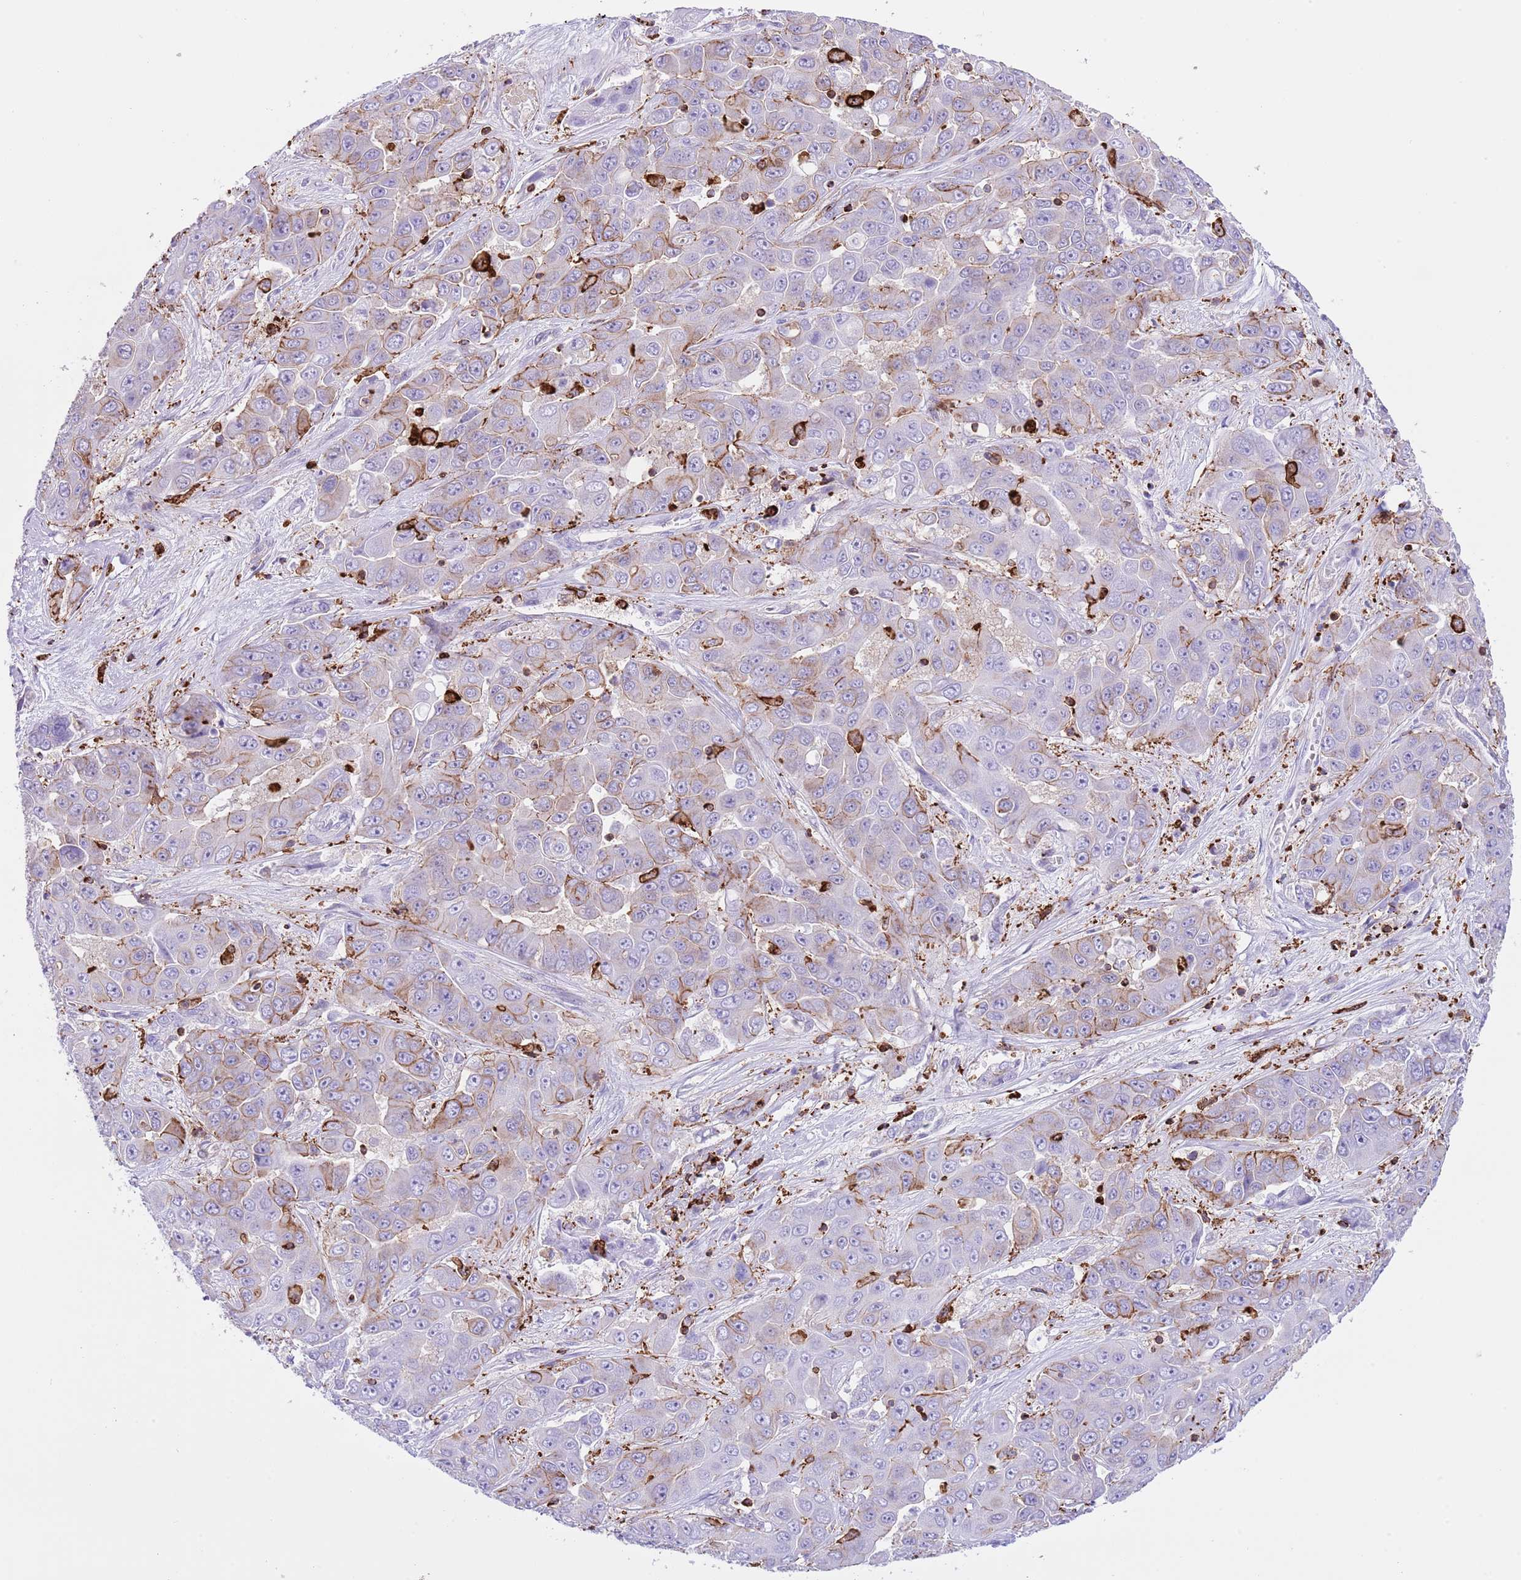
{"staining": {"intensity": "moderate", "quantity": "<25%", "location": "cytoplasmic/membranous"}, "tissue": "liver cancer", "cell_type": "Tumor cells", "image_type": "cancer", "snomed": [{"axis": "morphology", "description": "Cholangiocarcinoma"}, {"axis": "topography", "description": "Liver"}], "caption": "This micrograph reveals immunohistochemistry staining of human liver cancer, with low moderate cytoplasmic/membranous staining in approximately <25% of tumor cells.", "gene": "EFHD2", "patient": {"sex": "female", "age": 52}}